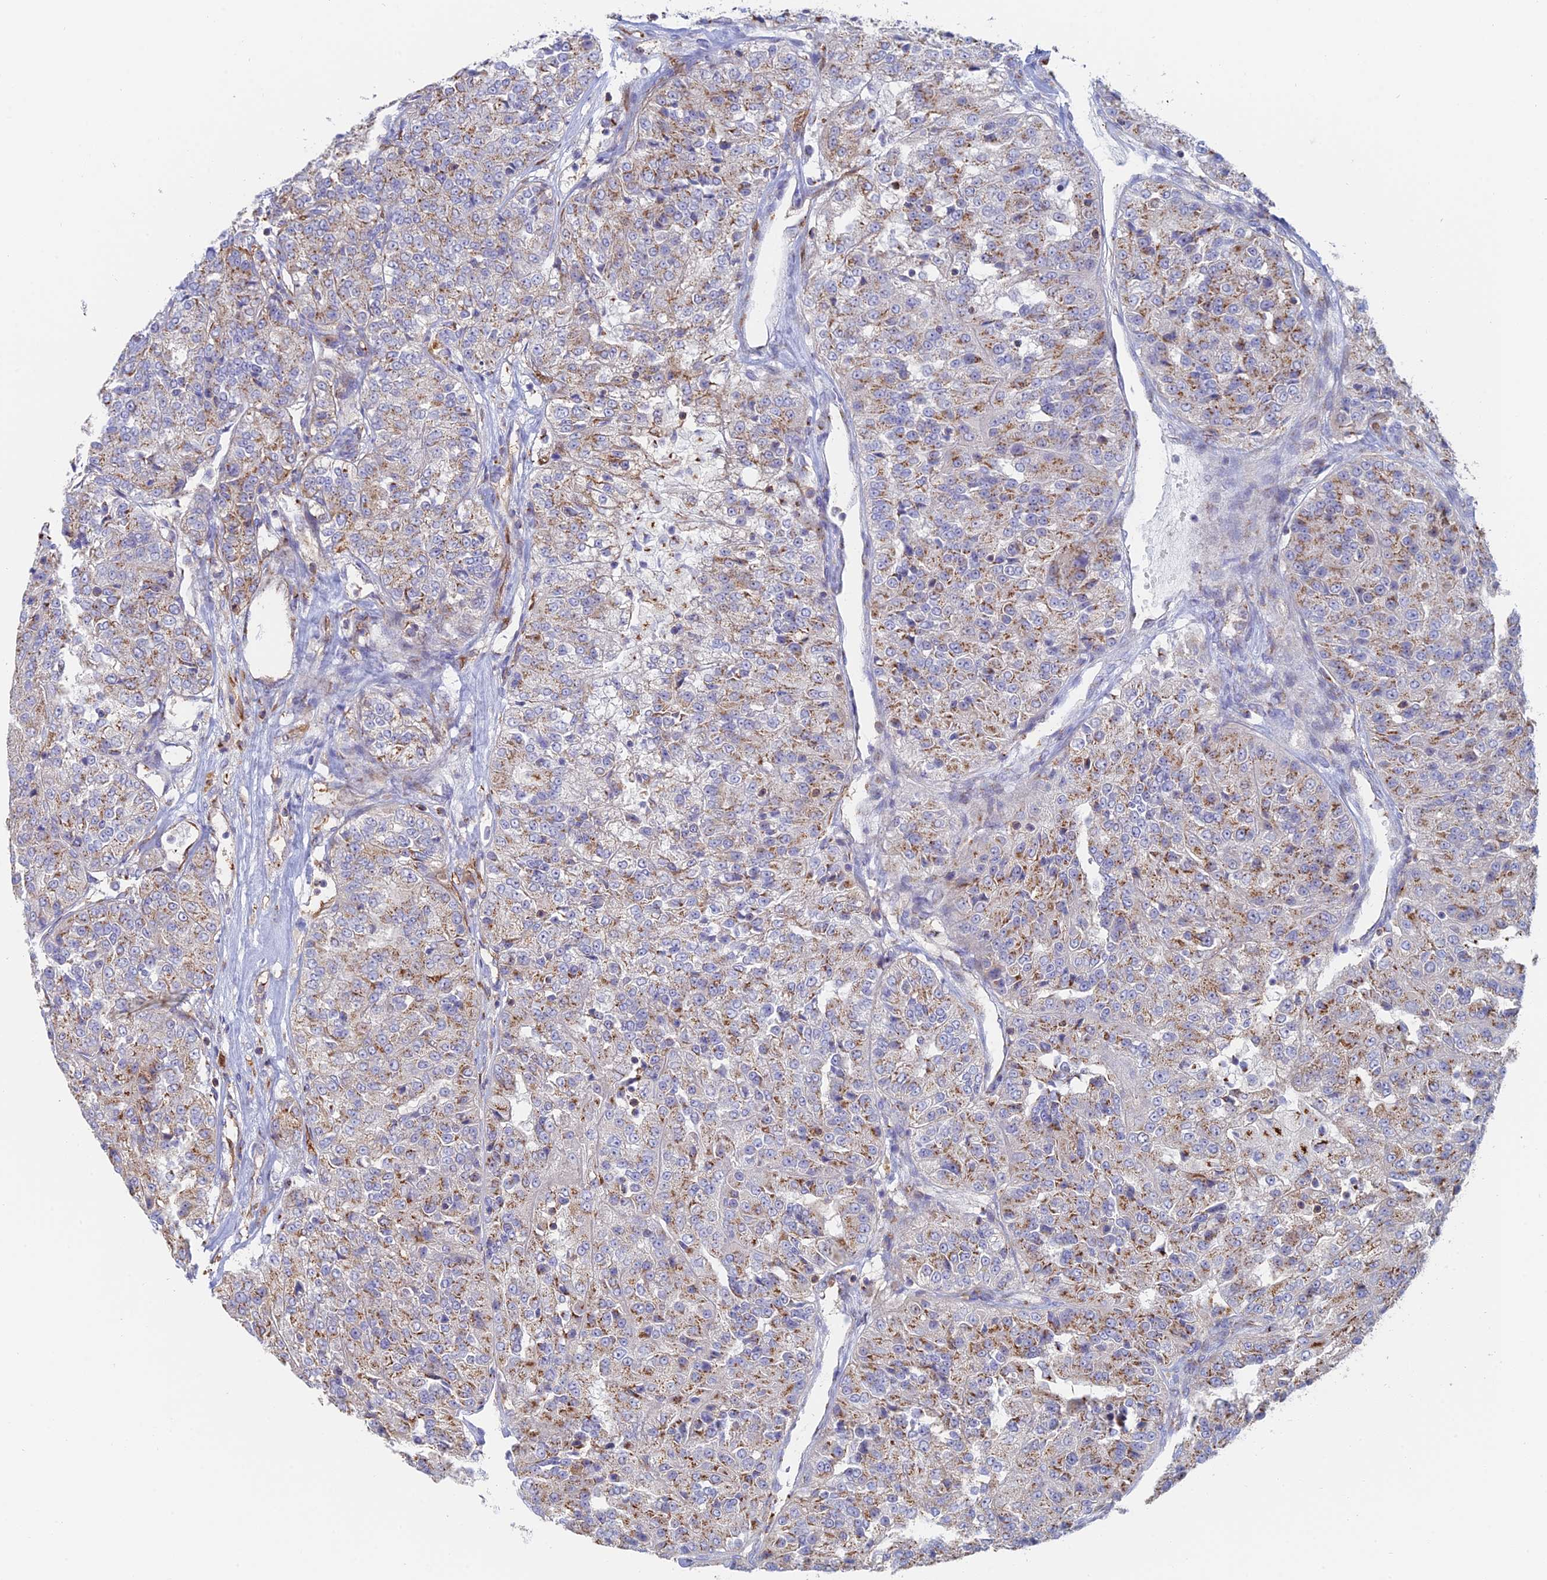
{"staining": {"intensity": "moderate", "quantity": ">75%", "location": "cytoplasmic/membranous"}, "tissue": "renal cancer", "cell_type": "Tumor cells", "image_type": "cancer", "snomed": [{"axis": "morphology", "description": "Adenocarcinoma, NOS"}, {"axis": "topography", "description": "Kidney"}], "caption": "Renal cancer (adenocarcinoma) stained for a protein shows moderate cytoplasmic/membranous positivity in tumor cells.", "gene": "HS2ST1", "patient": {"sex": "female", "age": 63}}